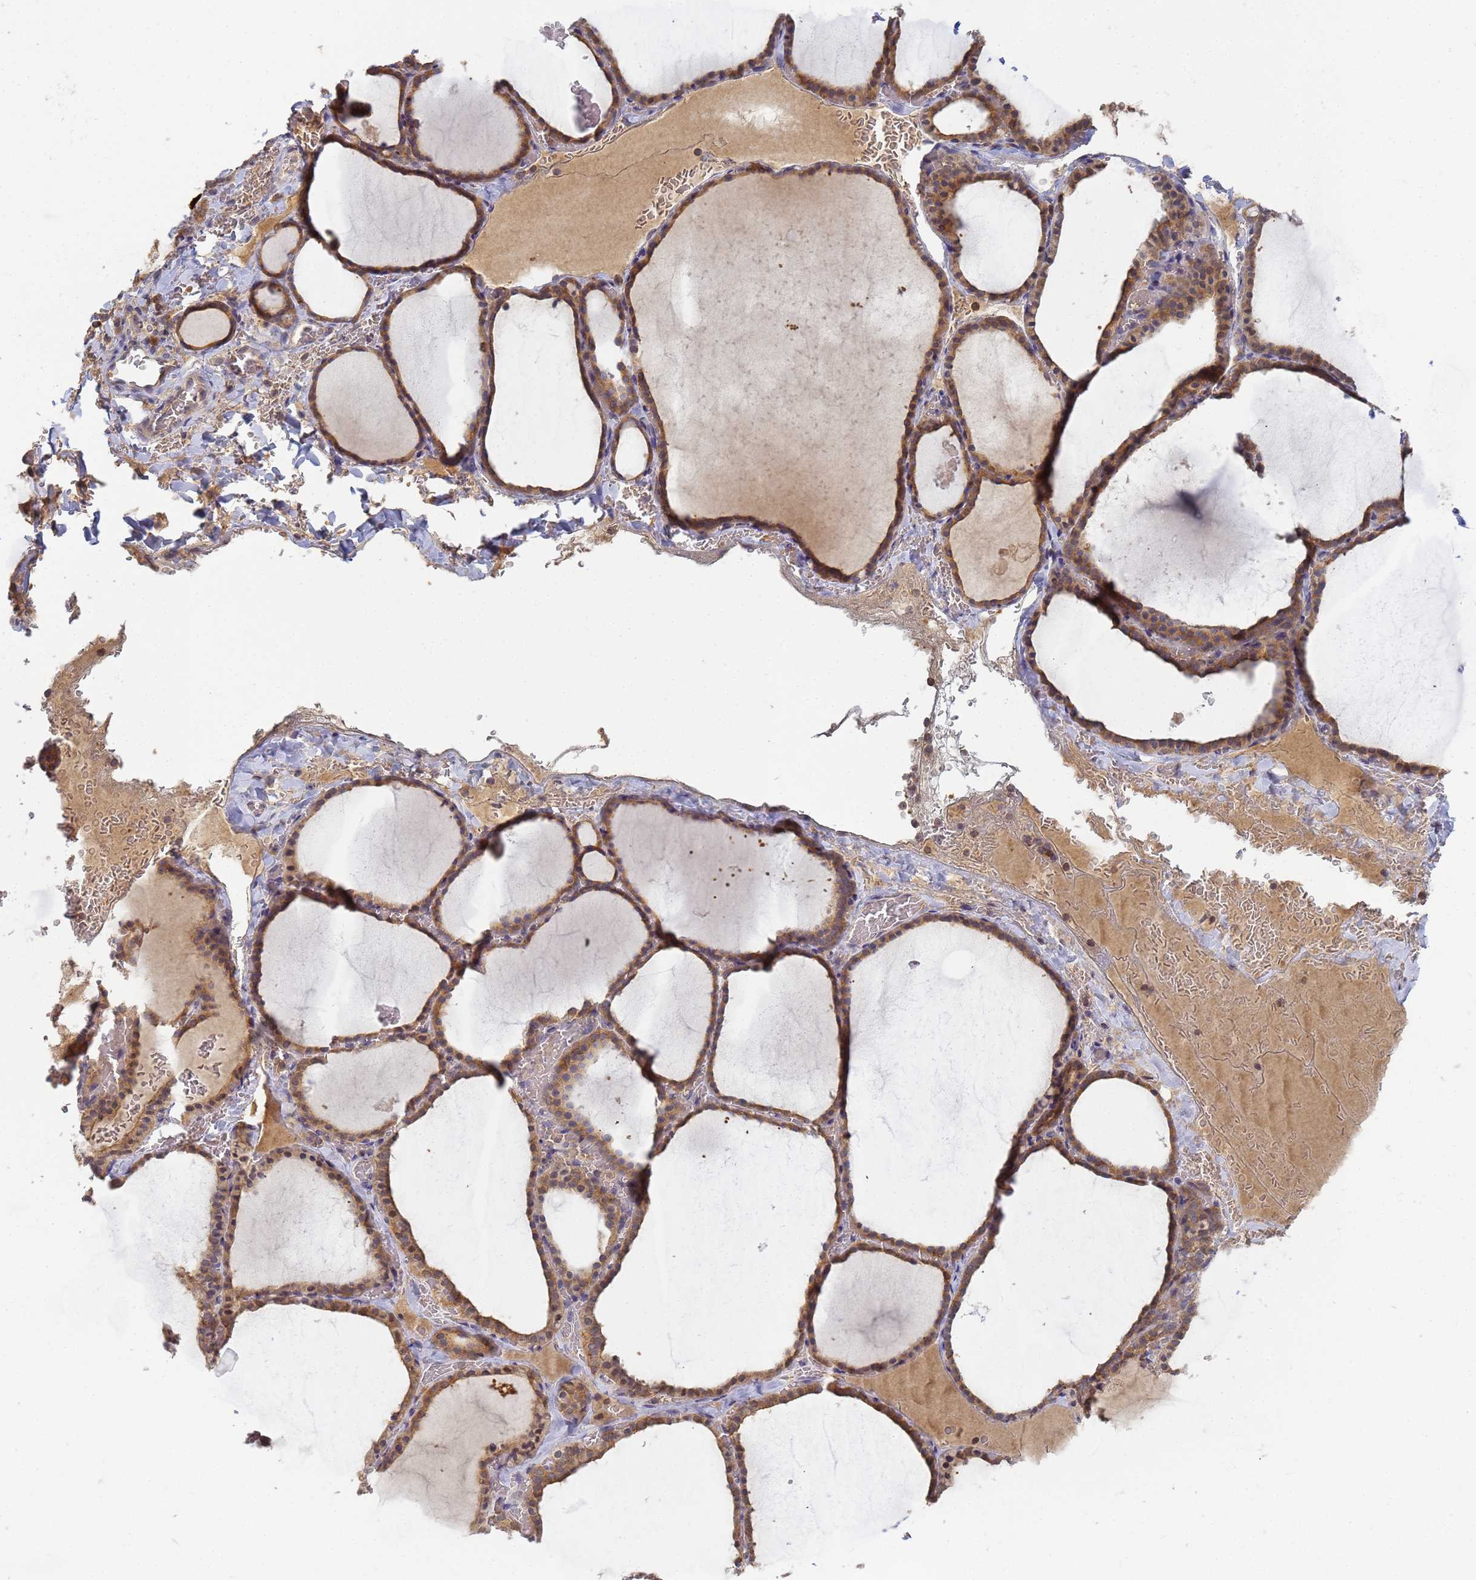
{"staining": {"intensity": "moderate", "quantity": ">75%", "location": "cytoplasmic/membranous,nuclear"}, "tissue": "thyroid gland", "cell_type": "Glandular cells", "image_type": "normal", "snomed": [{"axis": "morphology", "description": "Normal tissue, NOS"}, {"axis": "topography", "description": "Thyroid gland"}], "caption": "Immunohistochemical staining of unremarkable thyroid gland shows moderate cytoplasmic/membranous,nuclear protein staining in about >75% of glandular cells.", "gene": "SHARPIN", "patient": {"sex": "female", "age": 39}}